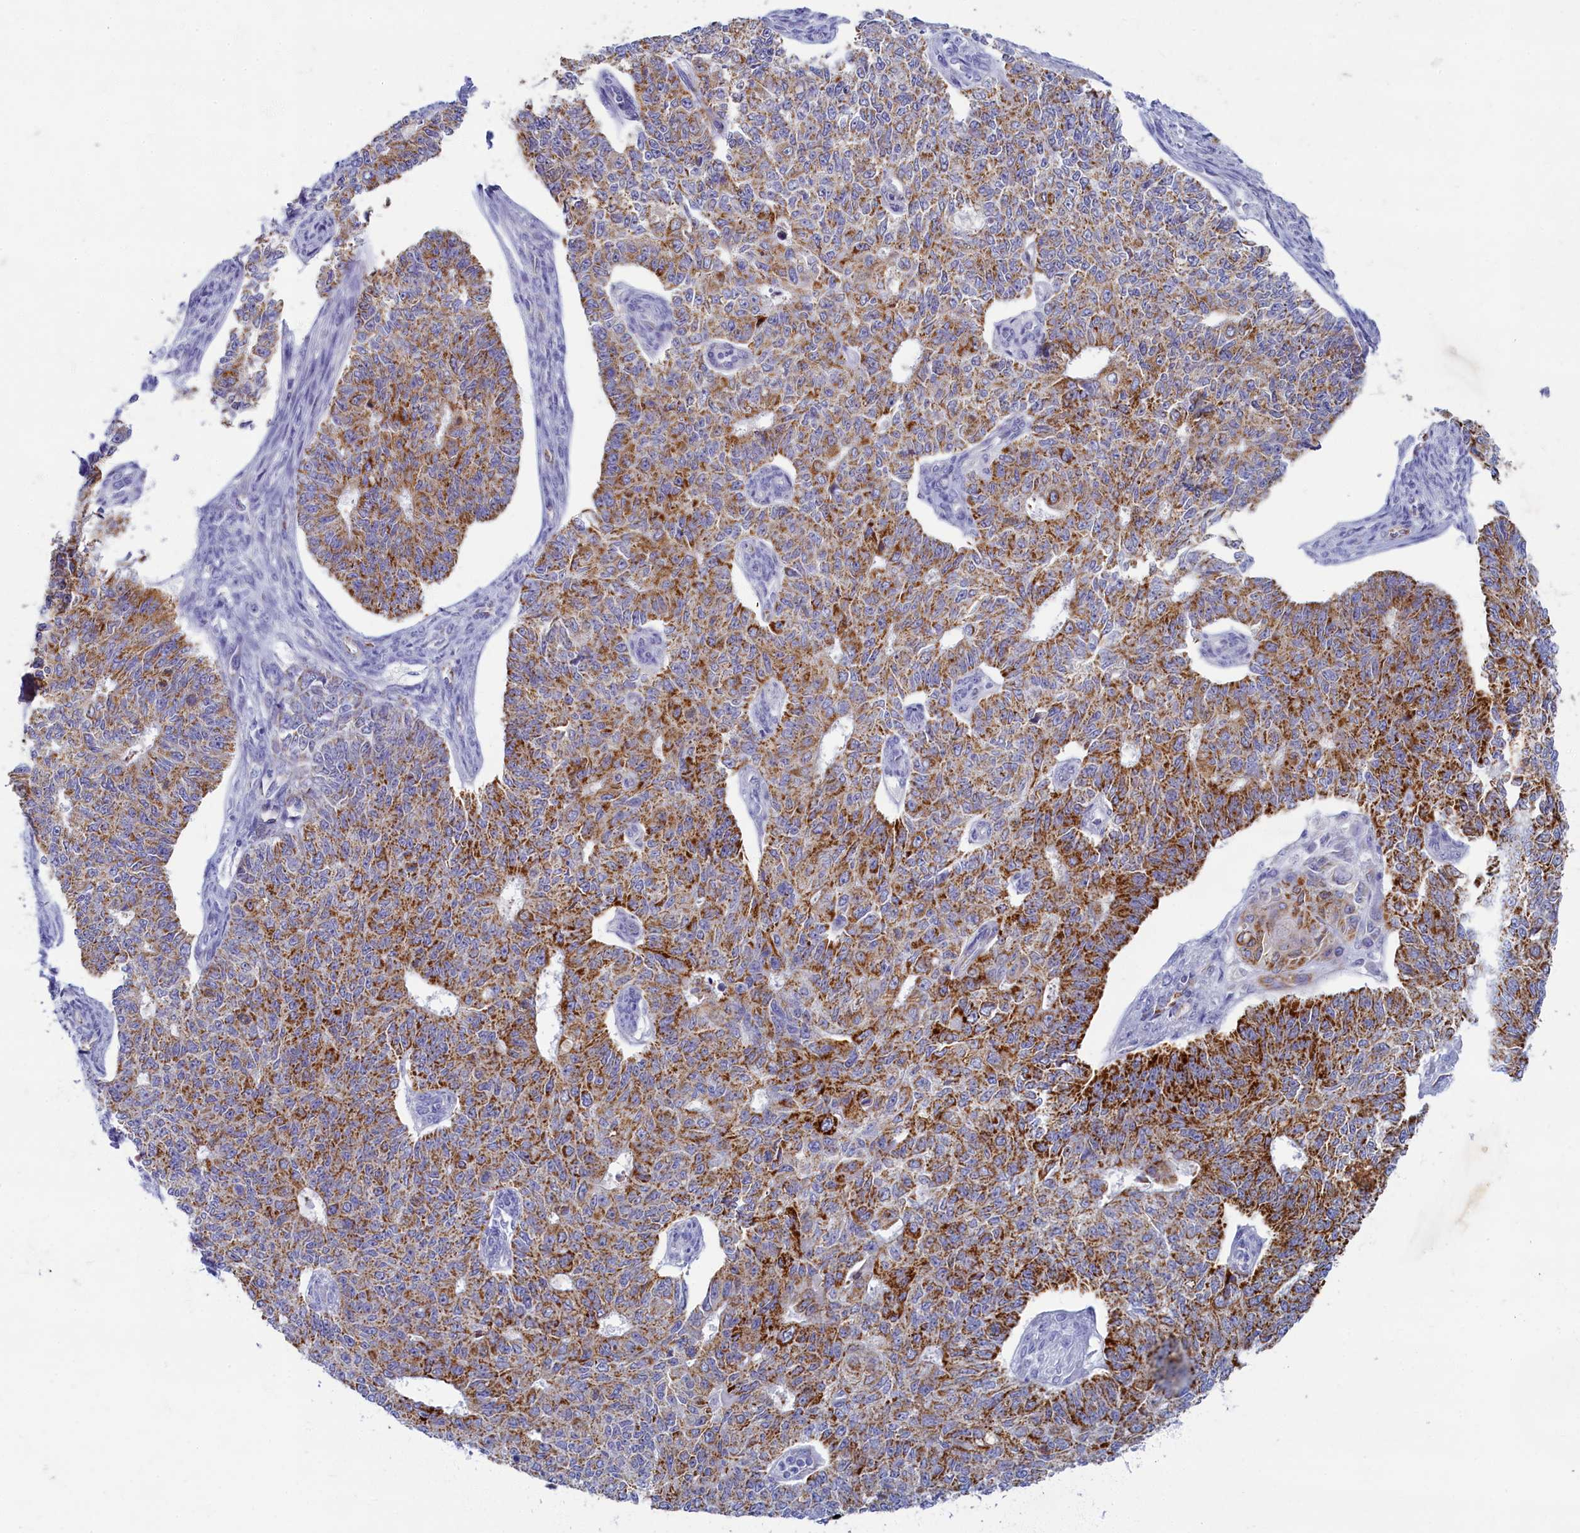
{"staining": {"intensity": "strong", "quantity": "25%-75%", "location": "cytoplasmic/membranous"}, "tissue": "endometrial cancer", "cell_type": "Tumor cells", "image_type": "cancer", "snomed": [{"axis": "morphology", "description": "Adenocarcinoma, NOS"}, {"axis": "topography", "description": "Endometrium"}], "caption": "Protein analysis of adenocarcinoma (endometrial) tissue reveals strong cytoplasmic/membranous staining in about 25%-75% of tumor cells. Using DAB (3,3'-diaminobenzidine) (brown) and hematoxylin (blue) stains, captured at high magnification using brightfield microscopy.", "gene": "OCIAD2", "patient": {"sex": "female", "age": 32}}